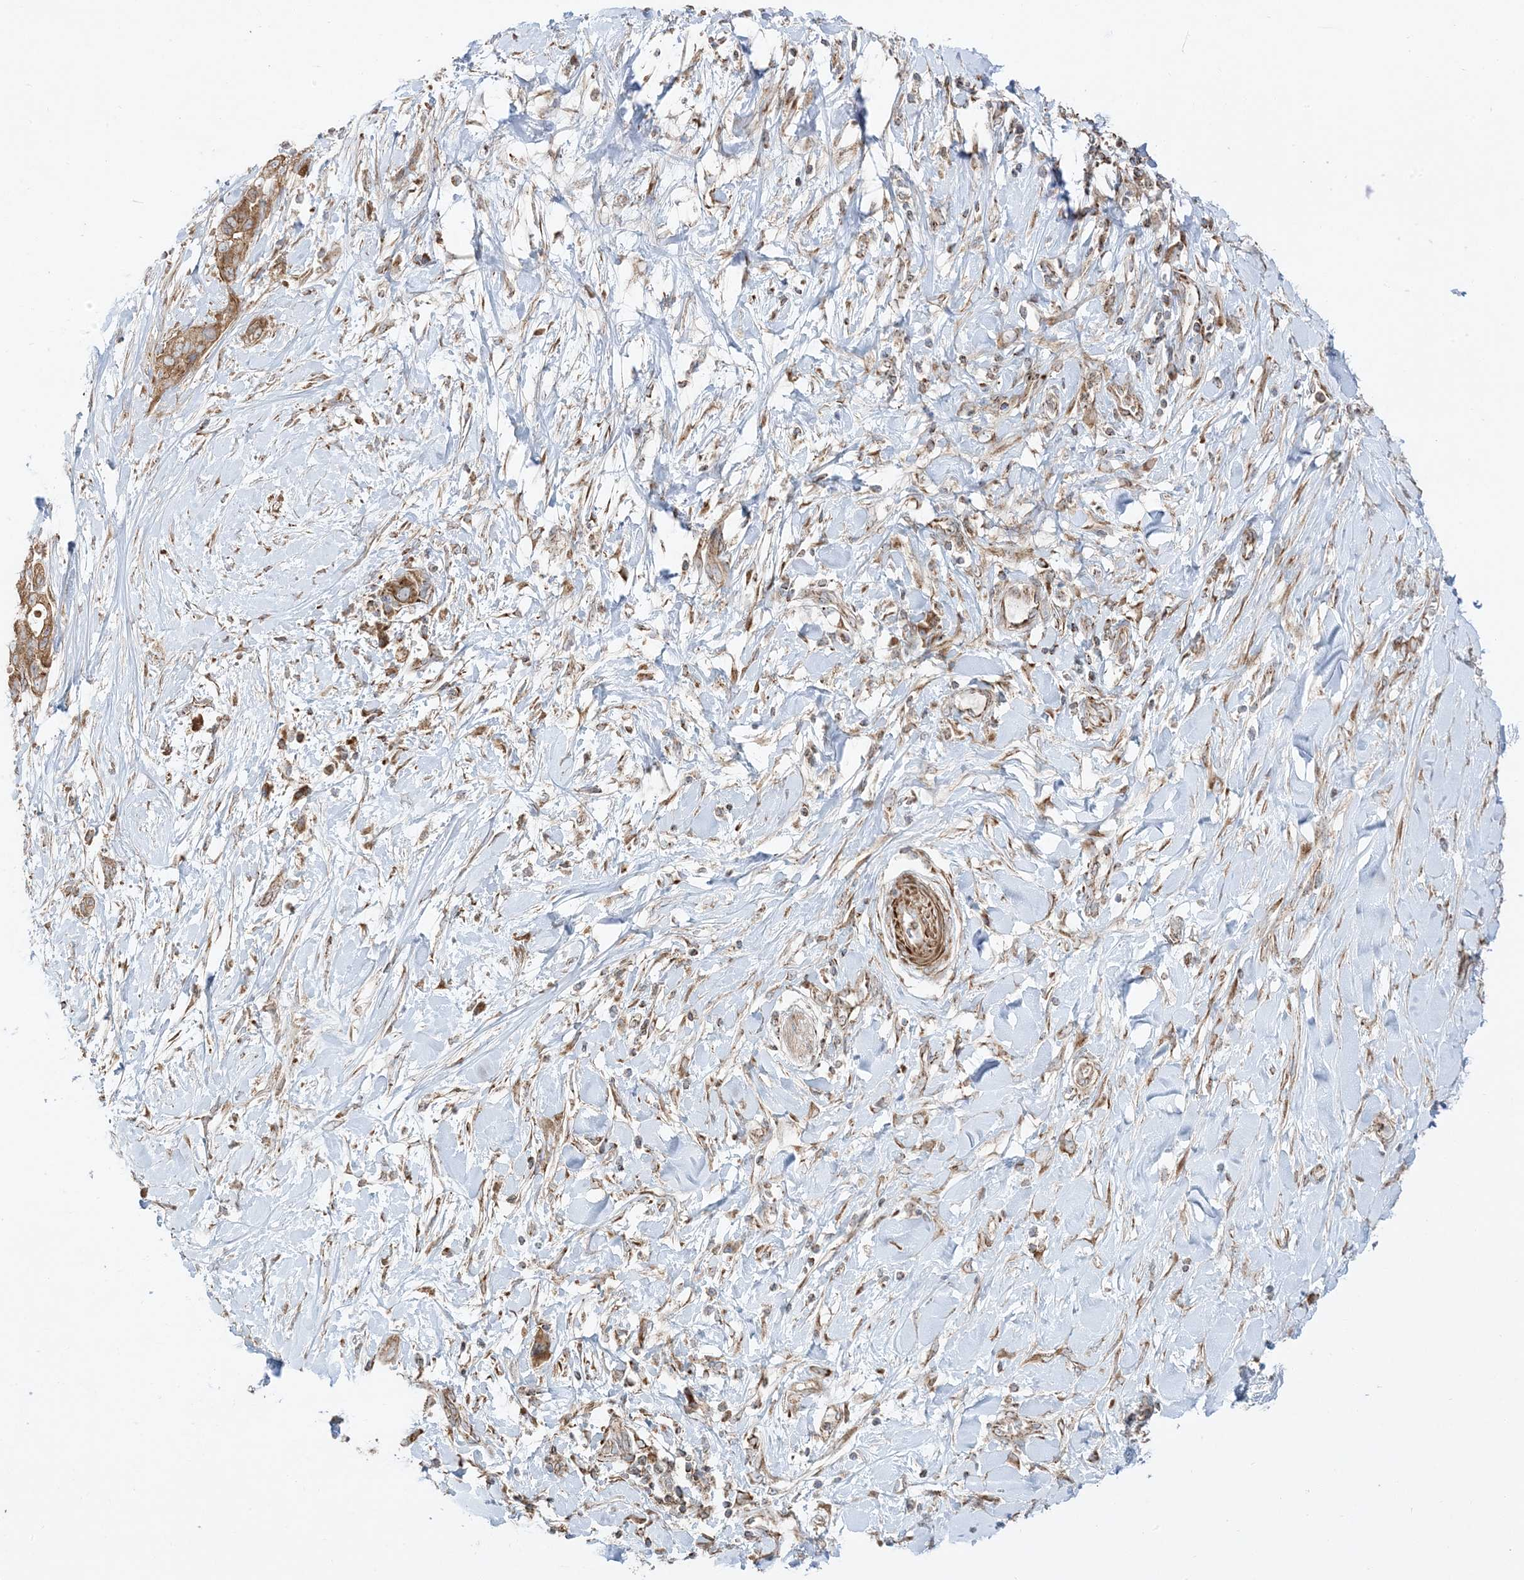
{"staining": {"intensity": "moderate", "quantity": ">75%", "location": "cytoplasmic/membranous"}, "tissue": "pancreatic cancer", "cell_type": "Tumor cells", "image_type": "cancer", "snomed": [{"axis": "morphology", "description": "Normal tissue, NOS"}, {"axis": "morphology", "description": "Adenocarcinoma, NOS"}, {"axis": "topography", "description": "Pancreas"}, {"axis": "topography", "description": "Peripheral nerve tissue"}], "caption": "There is medium levels of moderate cytoplasmic/membranous positivity in tumor cells of adenocarcinoma (pancreatic), as demonstrated by immunohistochemical staining (brown color).", "gene": "AARS2", "patient": {"sex": "male", "age": 59}}